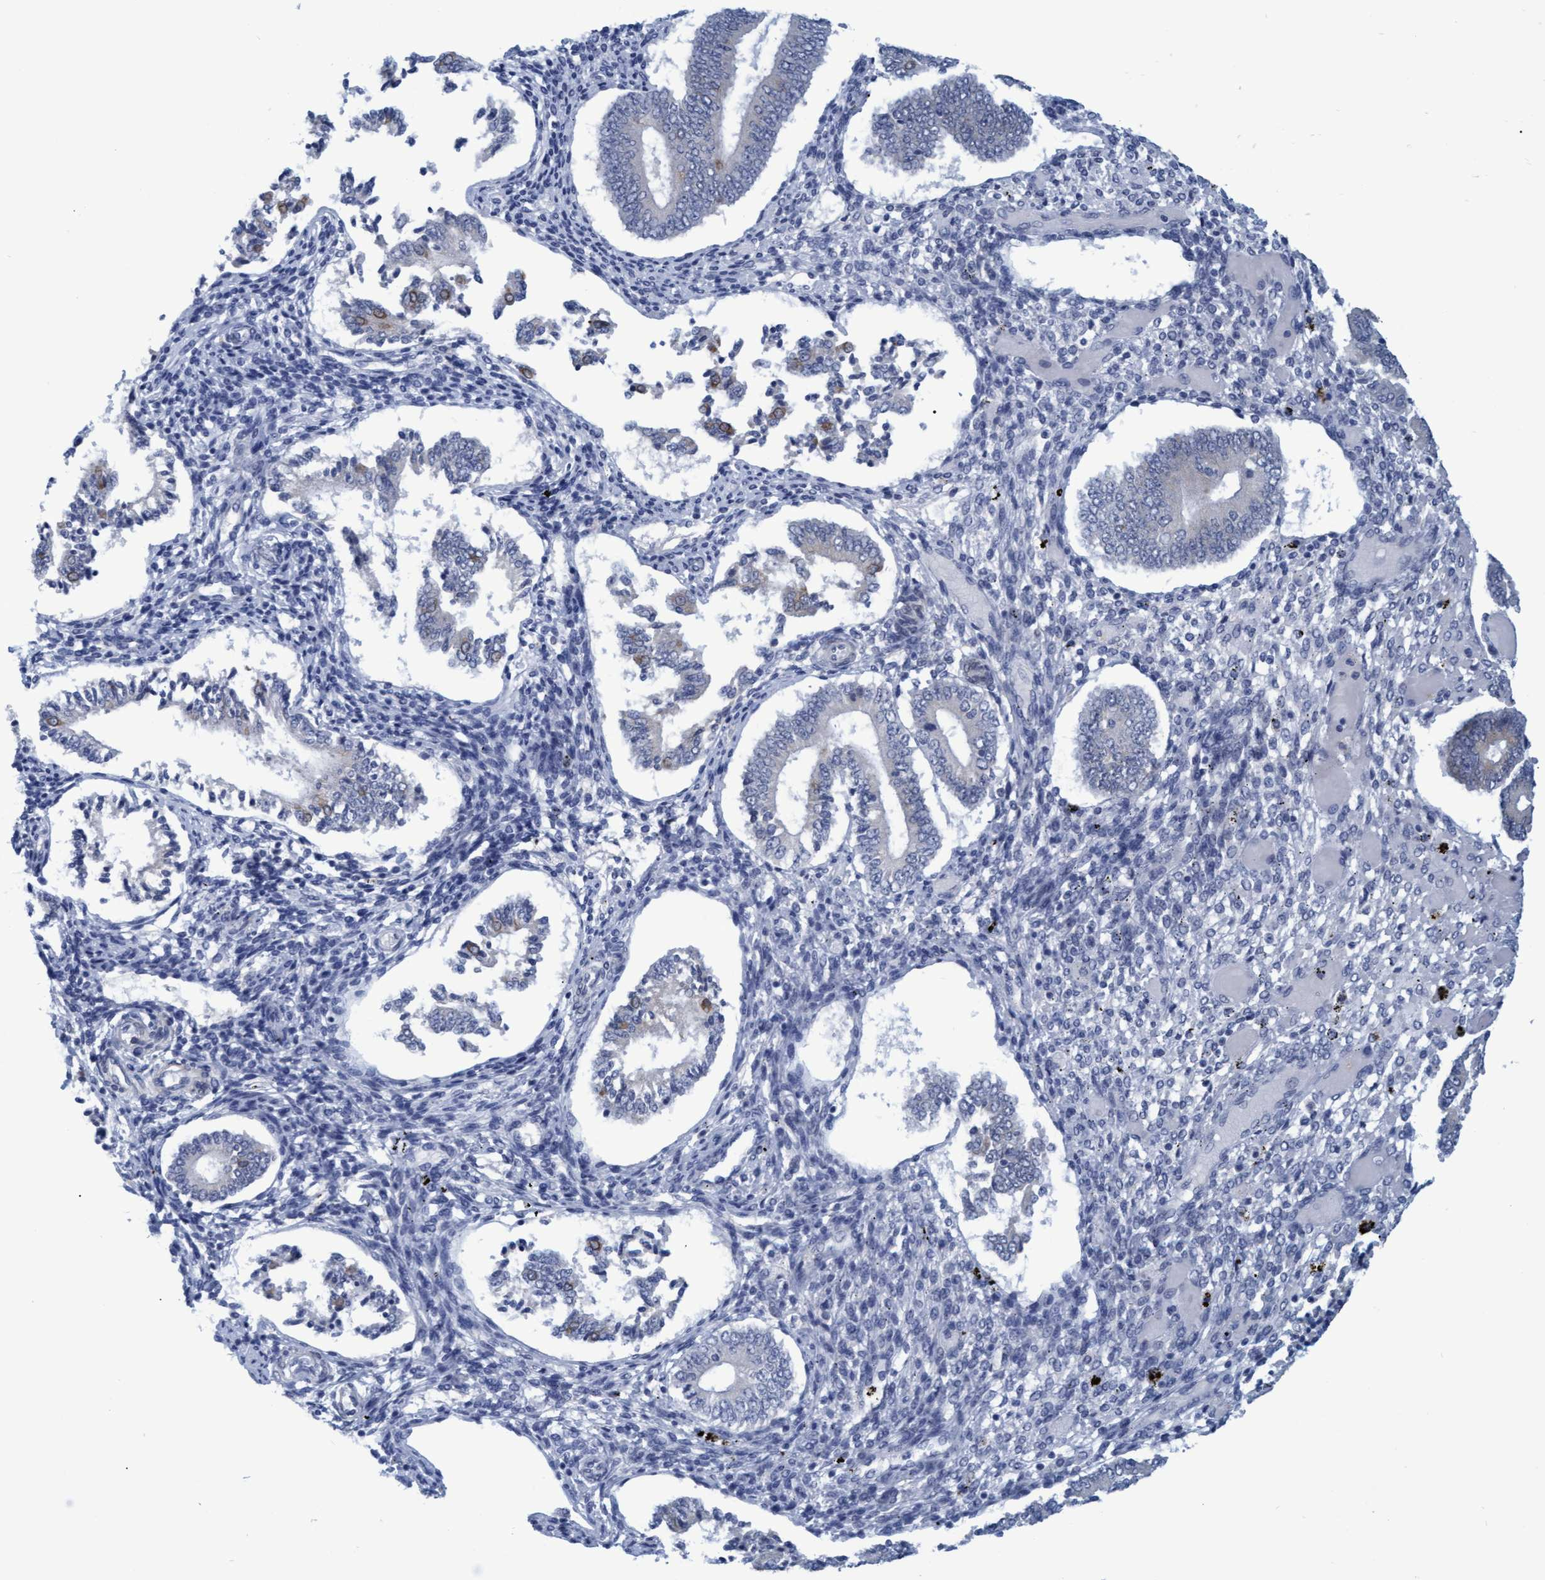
{"staining": {"intensity": "negative", "quantity": "none", "location": "none"}, "tissue": "endometrium", "cell_type": "Cells in endometrial stroma", "image_type": "normal", "snomed": [{"axis": "morphology", "description": "Normal tissue, NOS"}, {"axis": "topography", "description": "Endometrium"}], "caption": "The immunohistochemistry image has no significant staining in cells in endometrial stroma of endometrium. (Immunohistochemistry, brightfield microscopy, high magnification).", "gene": "SSTR3", "patient": {"sex": "female", "age": 42}}